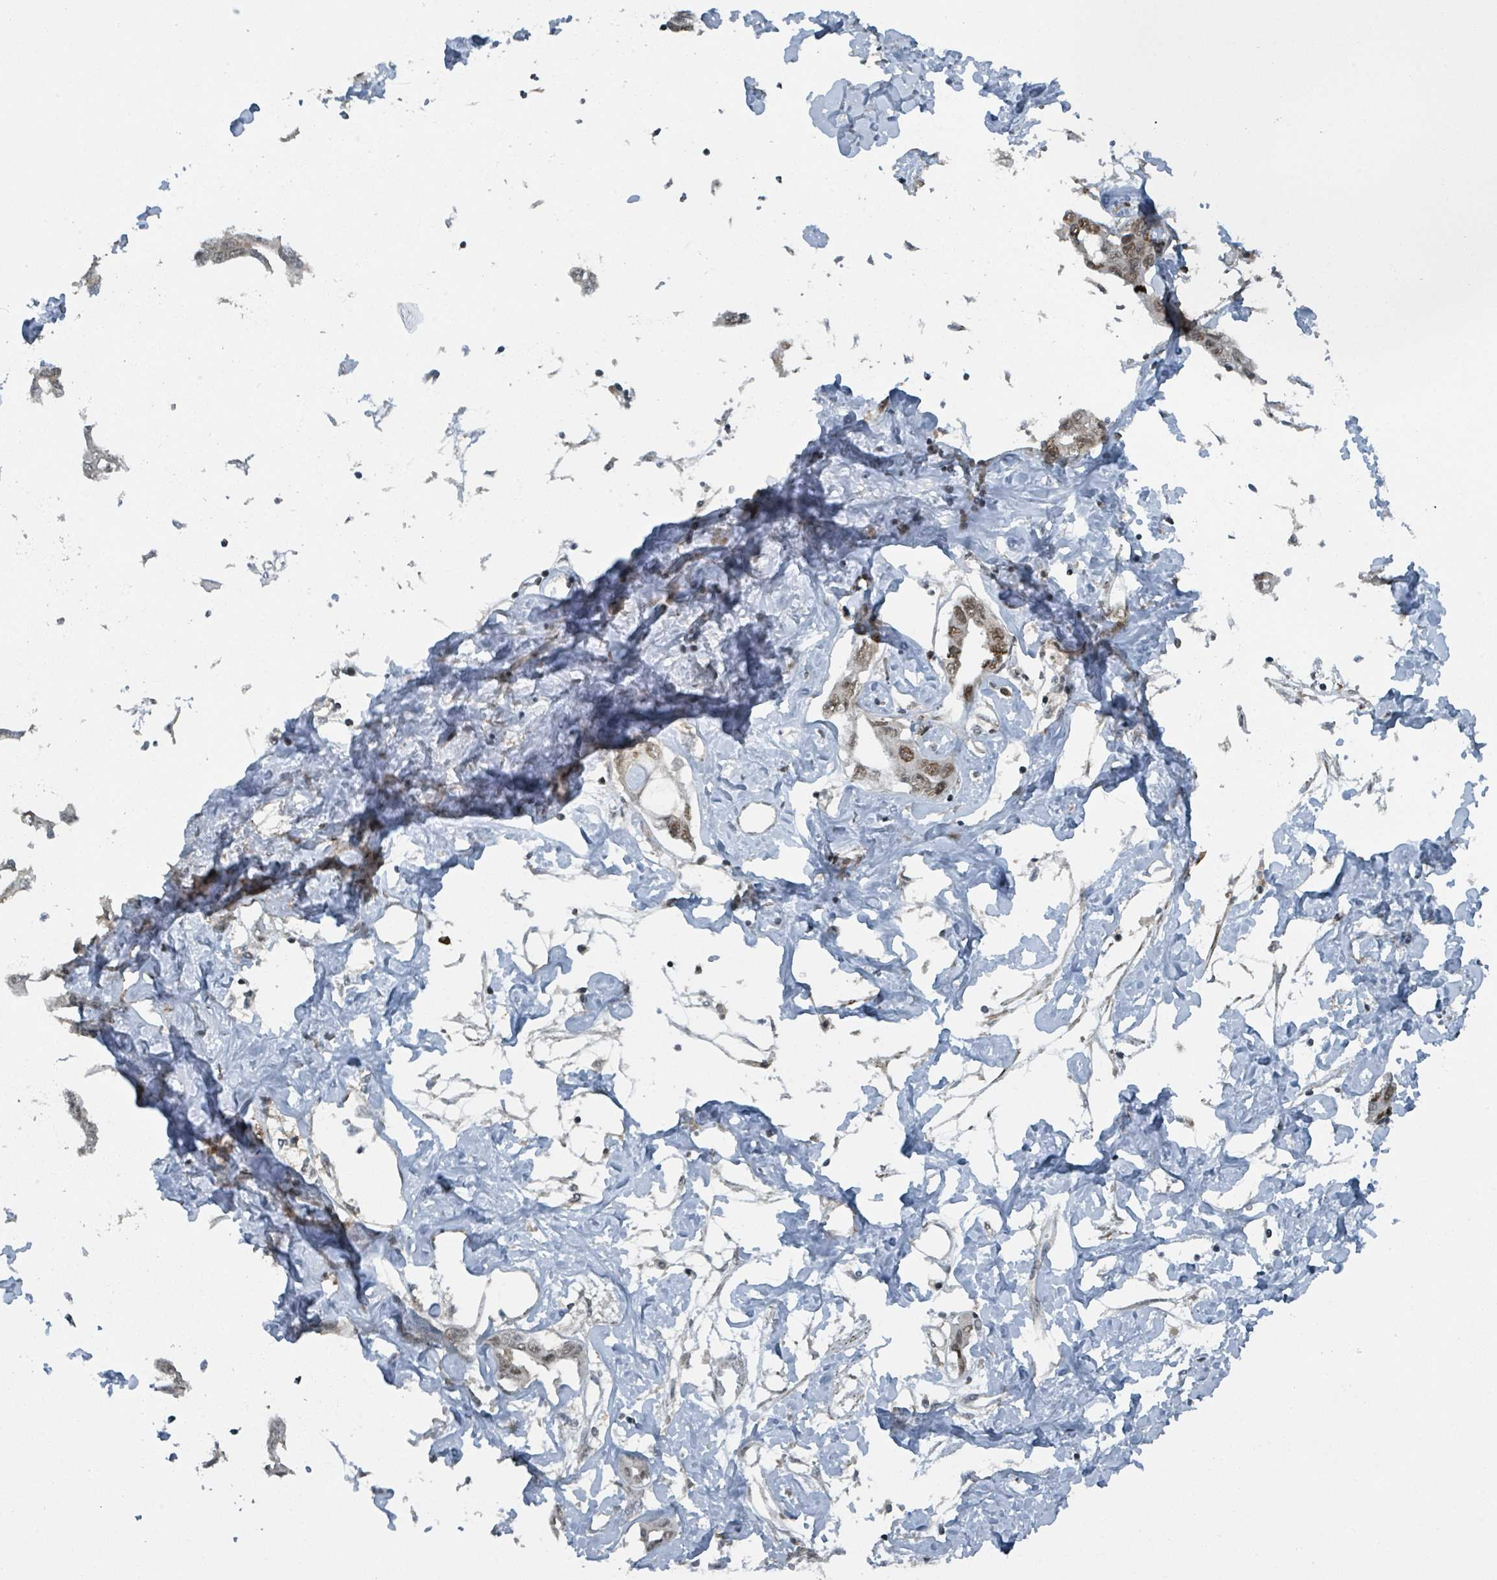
{"staining": {"intensity": "moderate", "quantity": ">75%", "location": "nuclear"}, "tissue": "liver cancer", "cell_type": "Tumor cells", "image_type": "cancer", "snomed": [{"axis": "morphology", "description": "Cholangiocarcinoma"}, {"axis": "topography", "description": "Liver"}], "caption": "This histopathology image demonstrates IHC staining of human liver cancer (cholangiocarcinoma), with medium moderate nuclear positivity in about >75% of tumor cells.", "gene": "PHIP", "patient": {"sex": "male", "age": 59}}